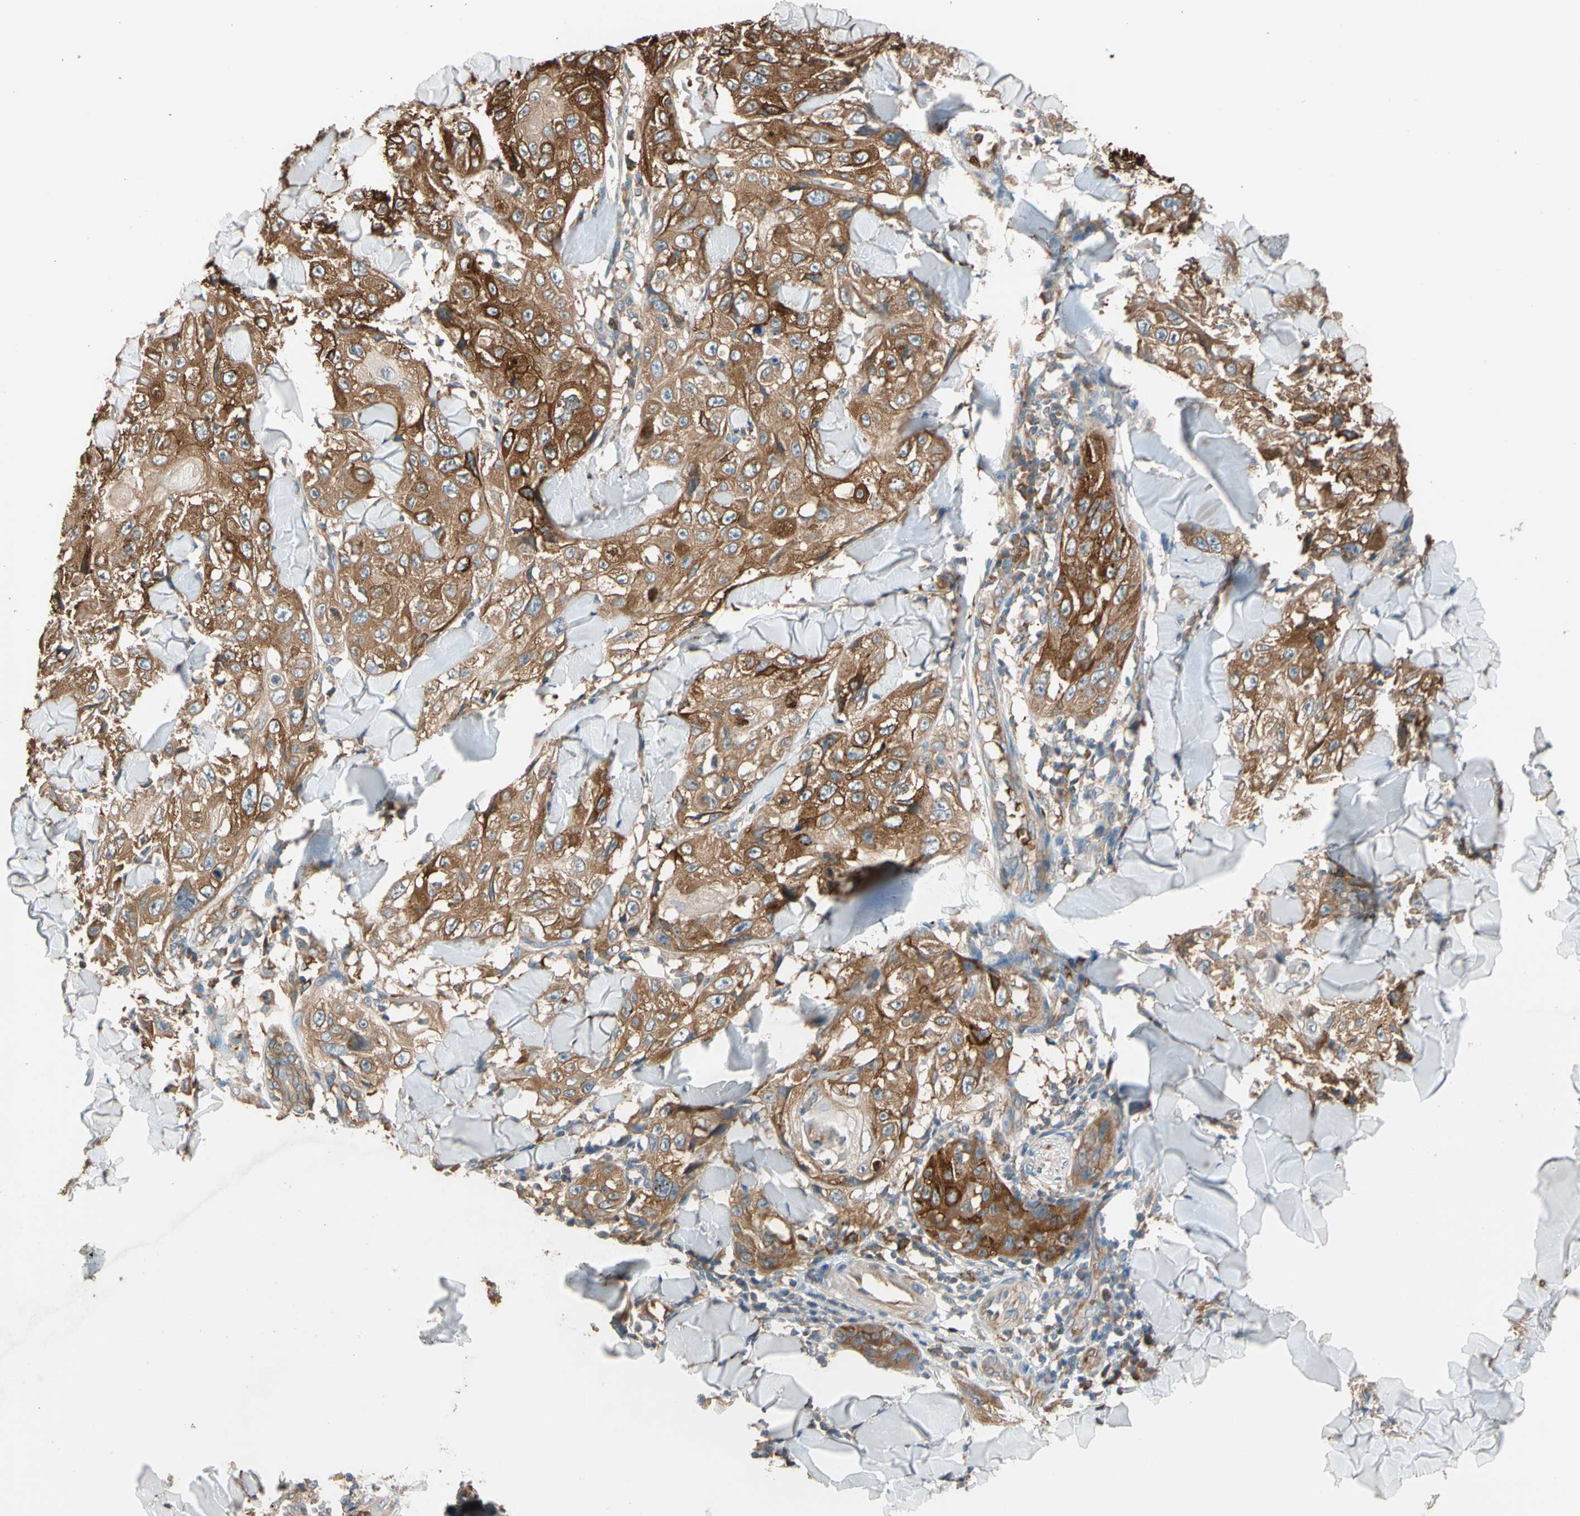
{"staining": {"intensity": "strong", "quantity": ">75%", "location": "cytoplasmic/membranous"}, "tissue": "skin cancer", "cell_type": "Tumor cells", "image_type": "cancer", "snomed": [{"axis": "morphology", "description": "Squamous cell carcinoma, NOS"}, {"axis": "topography", "description": "Skin"}], "caption": "Strong cytoplasmic/membranous expression for a protein is identified in about >75% of tumor cells of skin squamous cell carcinoma using immunohistochemistry.", "gene": "RIOK2", "patient": {"sex": "male", "age": 86}}